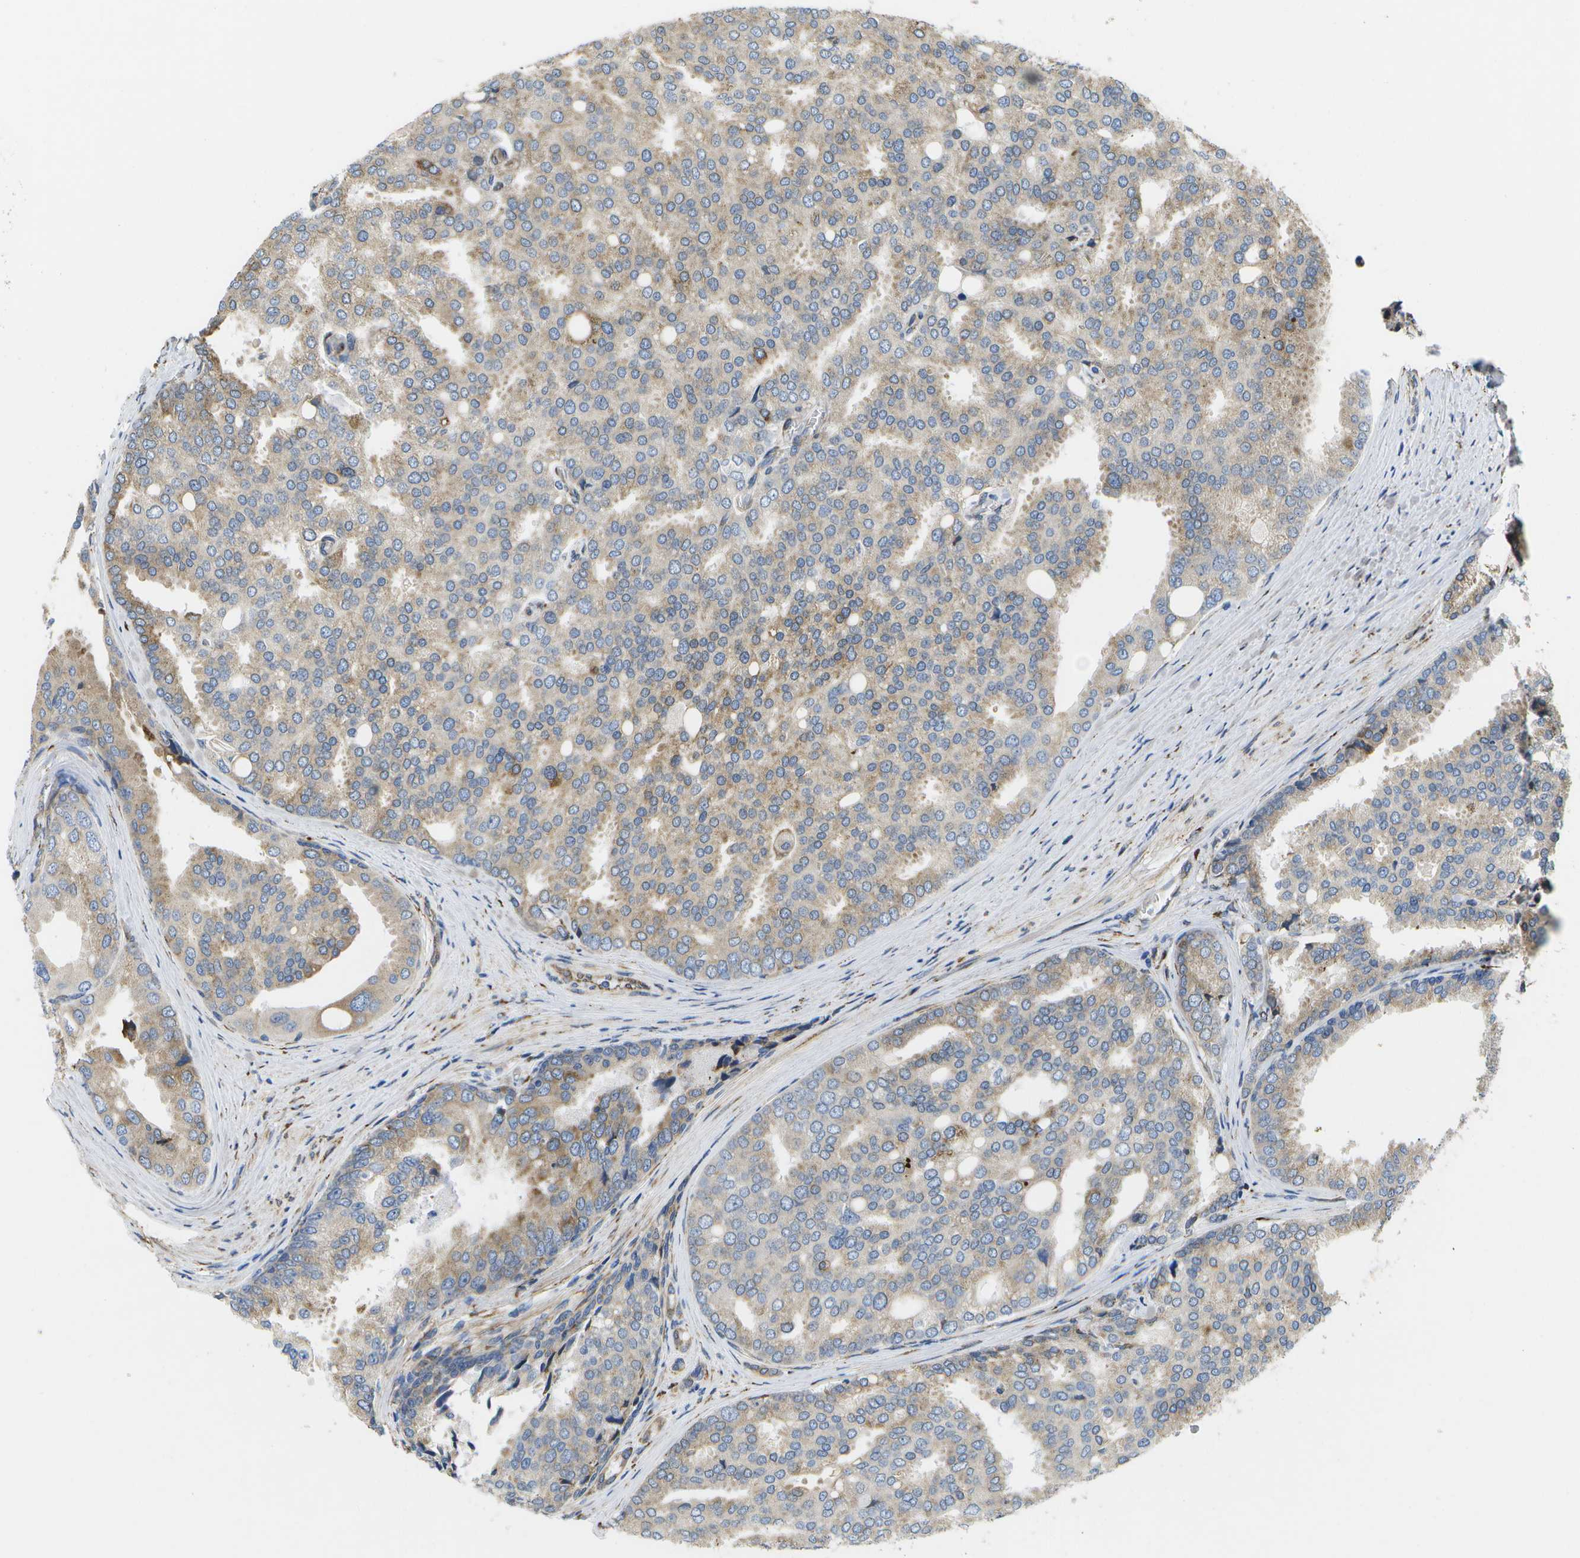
{"staining": {"intensity": "weak", "quantity": "25%-75%", "location": "cytoplasmic/membranous"}, "tissue": "prostate cancer", "cell_type": "Tumor cells", "image_type": "cancer", "snomed": [{"axis": "morphology", "description": "Adenocarcinoma, High grade"}, {"axis": "topography", "description": "Prostate"}], "caption": "Immunohistochemistry (IHC) (DAB) staining of human prostate cancer (high-grade adenocarcinoma) displays weak cytoplasmic/membranous protein expression in about 25%-75% of tumor cells.", "gene": "ZDHHC17", "patient": {"sex": "male", "age": 50}}